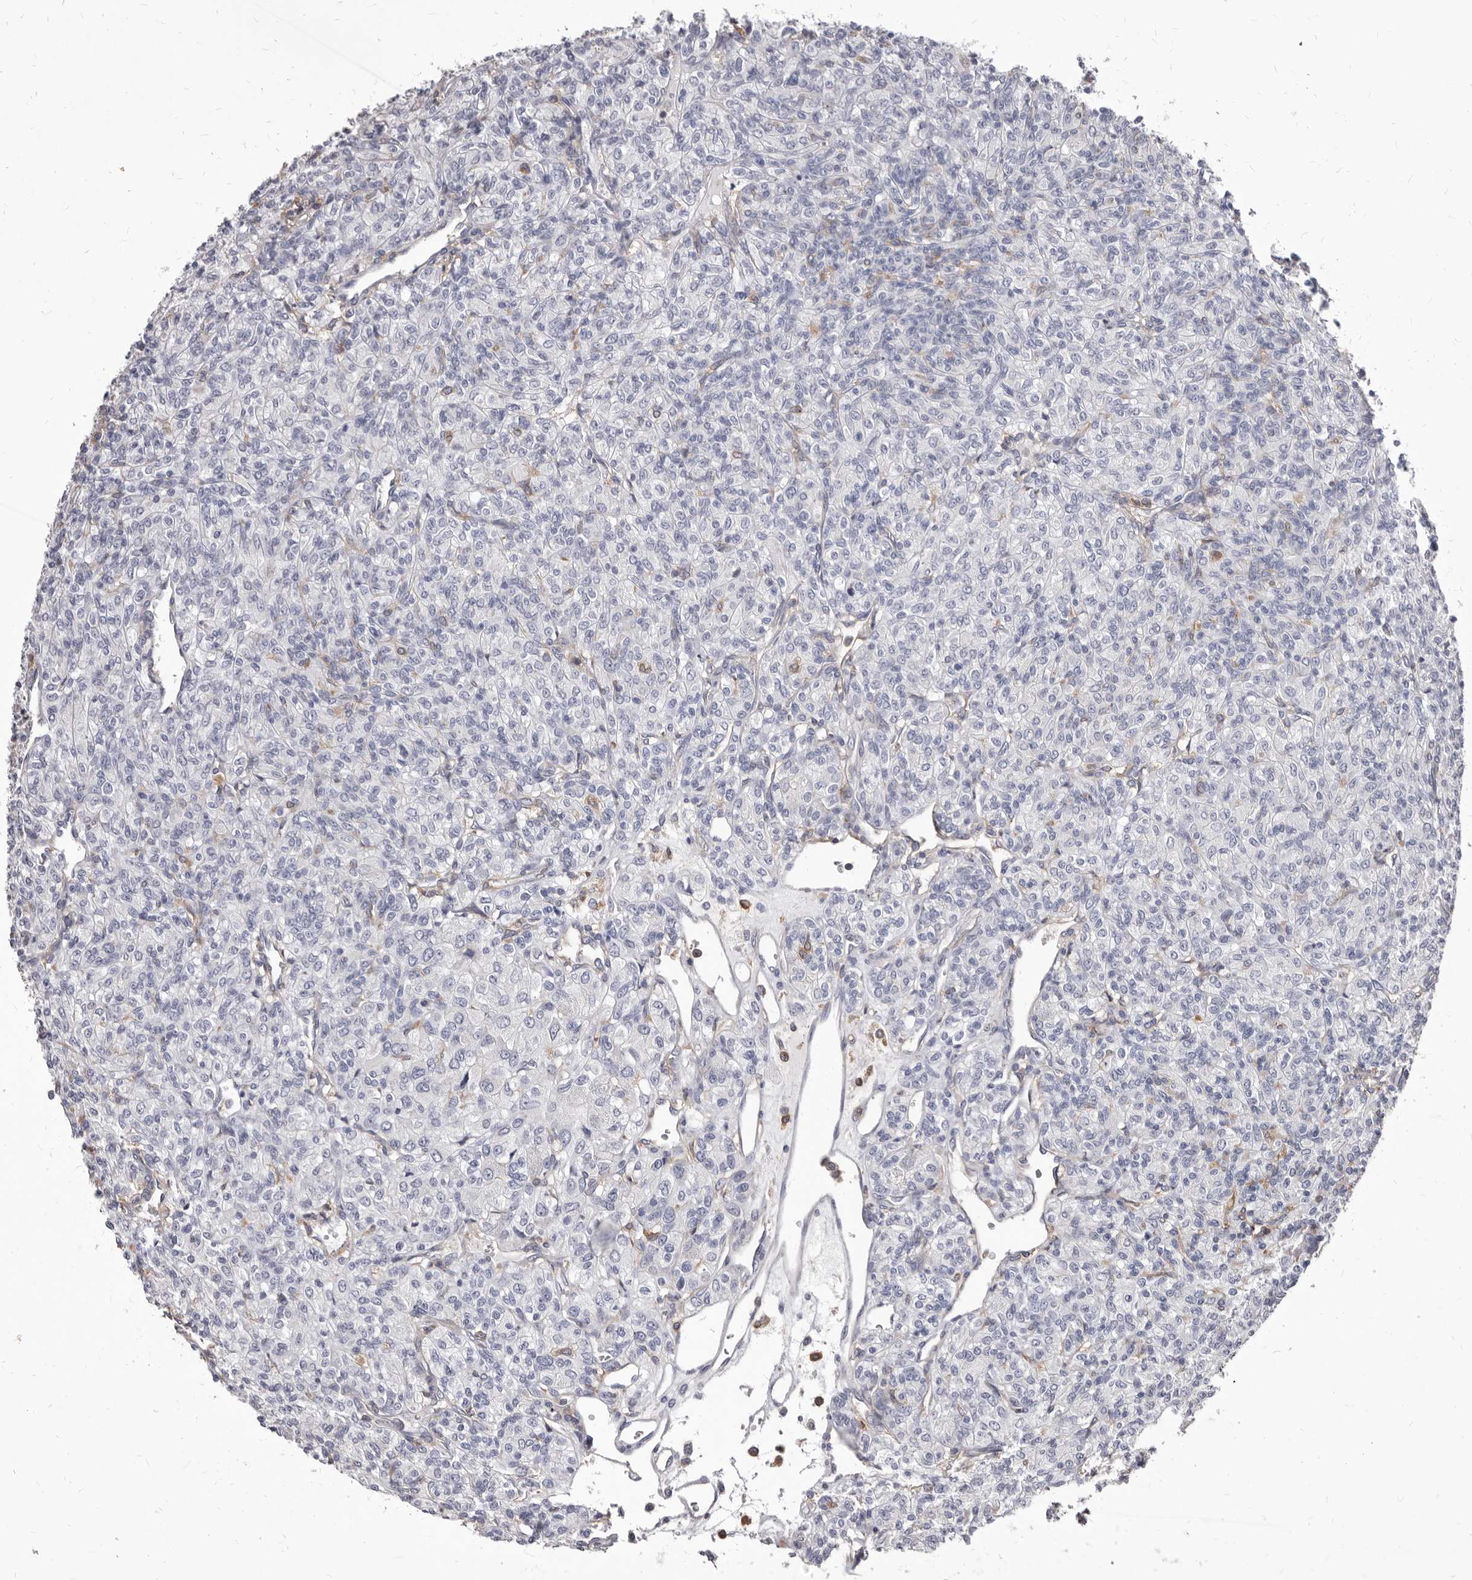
{"staining": {"intensity": "negative", "quantity": "none", "location": "none"}, "tissue": "renal cancer", "cell_type": "Tumor cells", "image_type": "cancer", "snomed": [{"axis": "morphology", "description": "Adenocarcinoma, NOS"}, {"axis": "topography", "description": "Kidney"}], "caption": "Tumor cells are negative for brown protein staining in renal cancer.", "gene": "NIBAN1", "patient": {"sex": "male", "age": 77}}